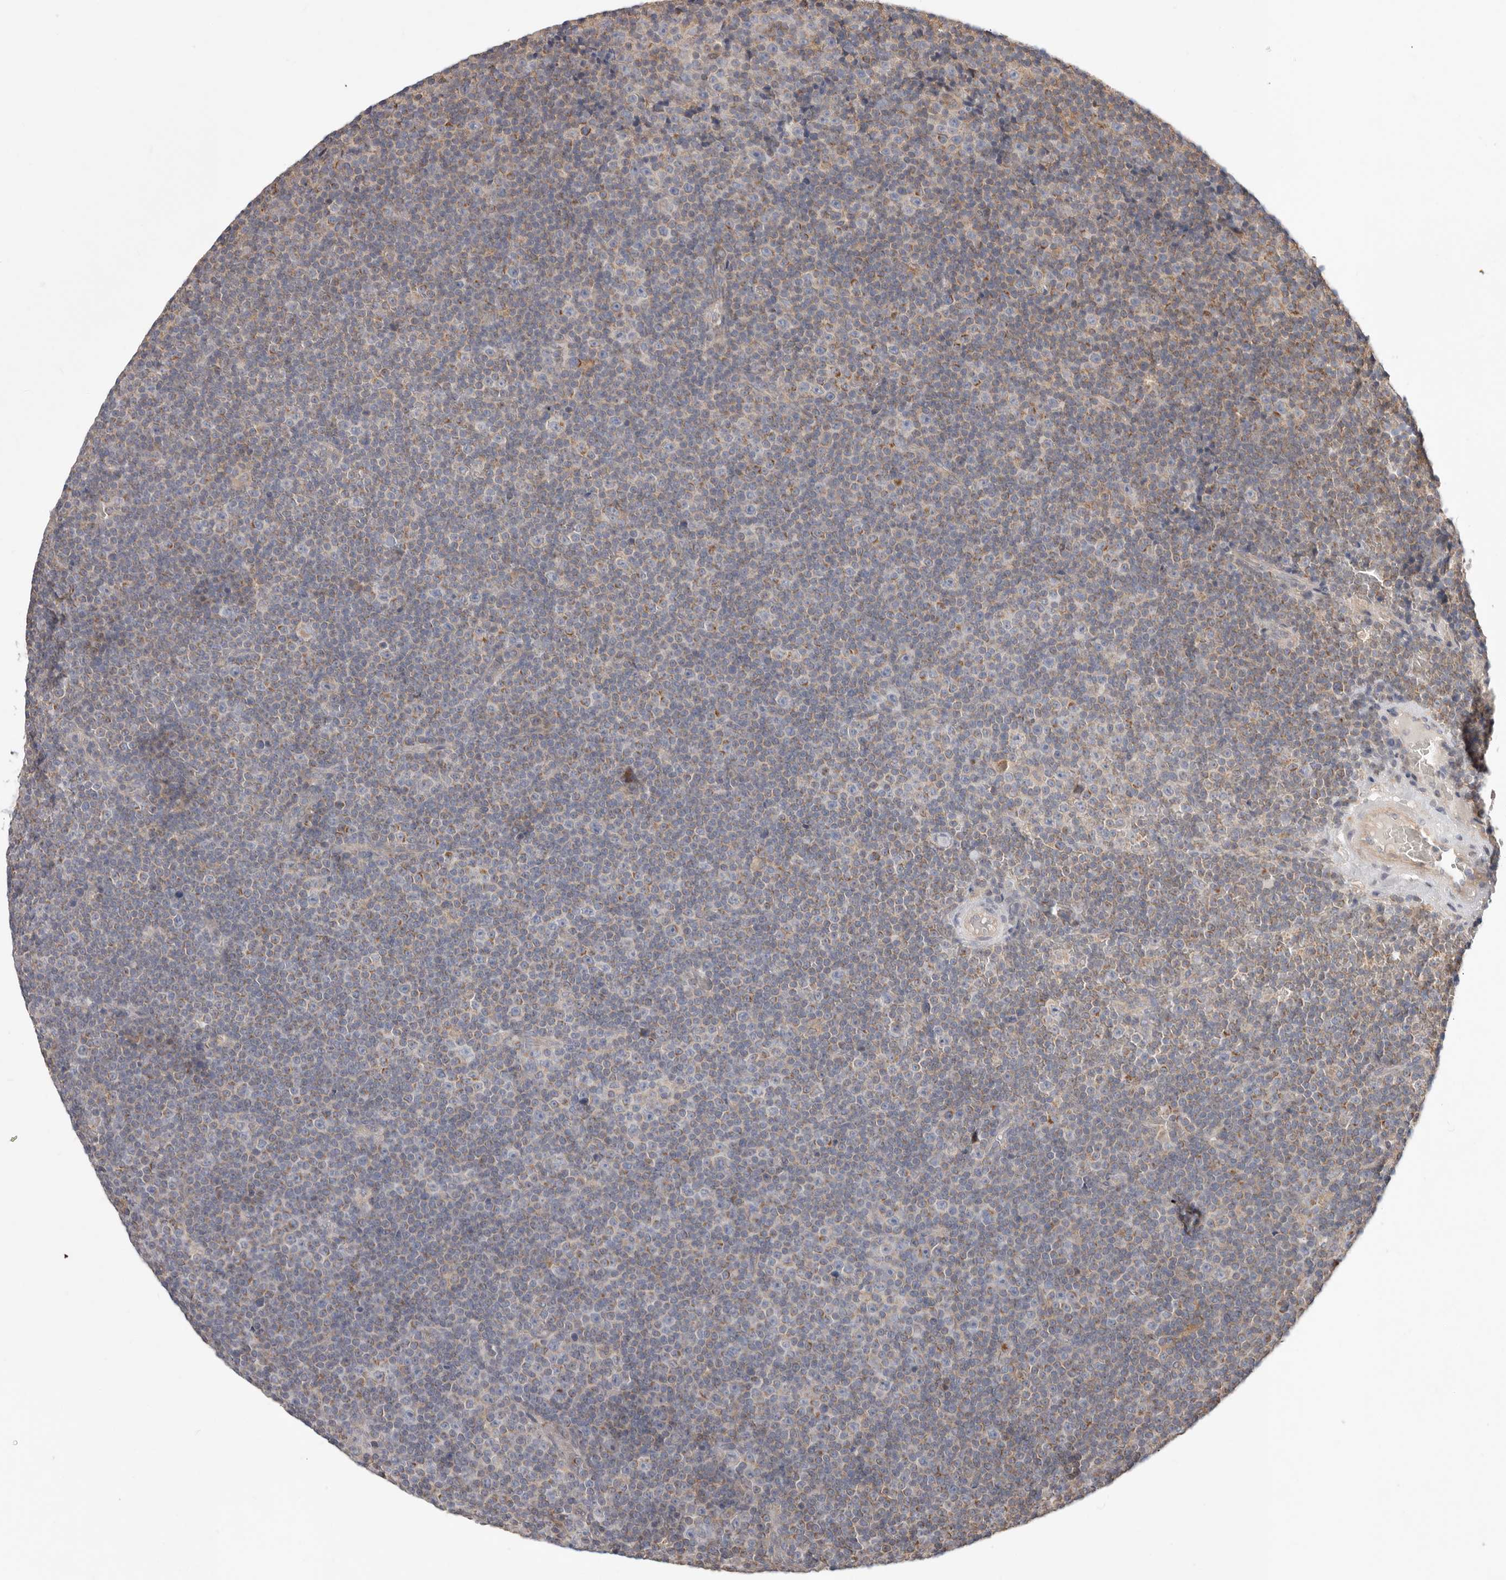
{"staining": {"intensity": "moderate", "quantity": "<25%", "location": "cytoplasmic/membranous"}, "tissue": "lymphoma", "cell_type": "Tumor cells", "image_type": "cancer", "snomed": [{"axis": "morphology", "description": "Malignant lymphoma, non-Hodgkin's type, Low grade"}, {"axis": "topography", "description": "Lymph node"}], "caption": "Immunohistochemical staining of lymphoma shows low levels of moderate cytoplasmic/membranous positivity in about <25% of tumor cells. (Brightfield microscopy of DAB IHC at high magnification).", "gene": "LRP6", "patient": {"sex": "female", "age": 67}}